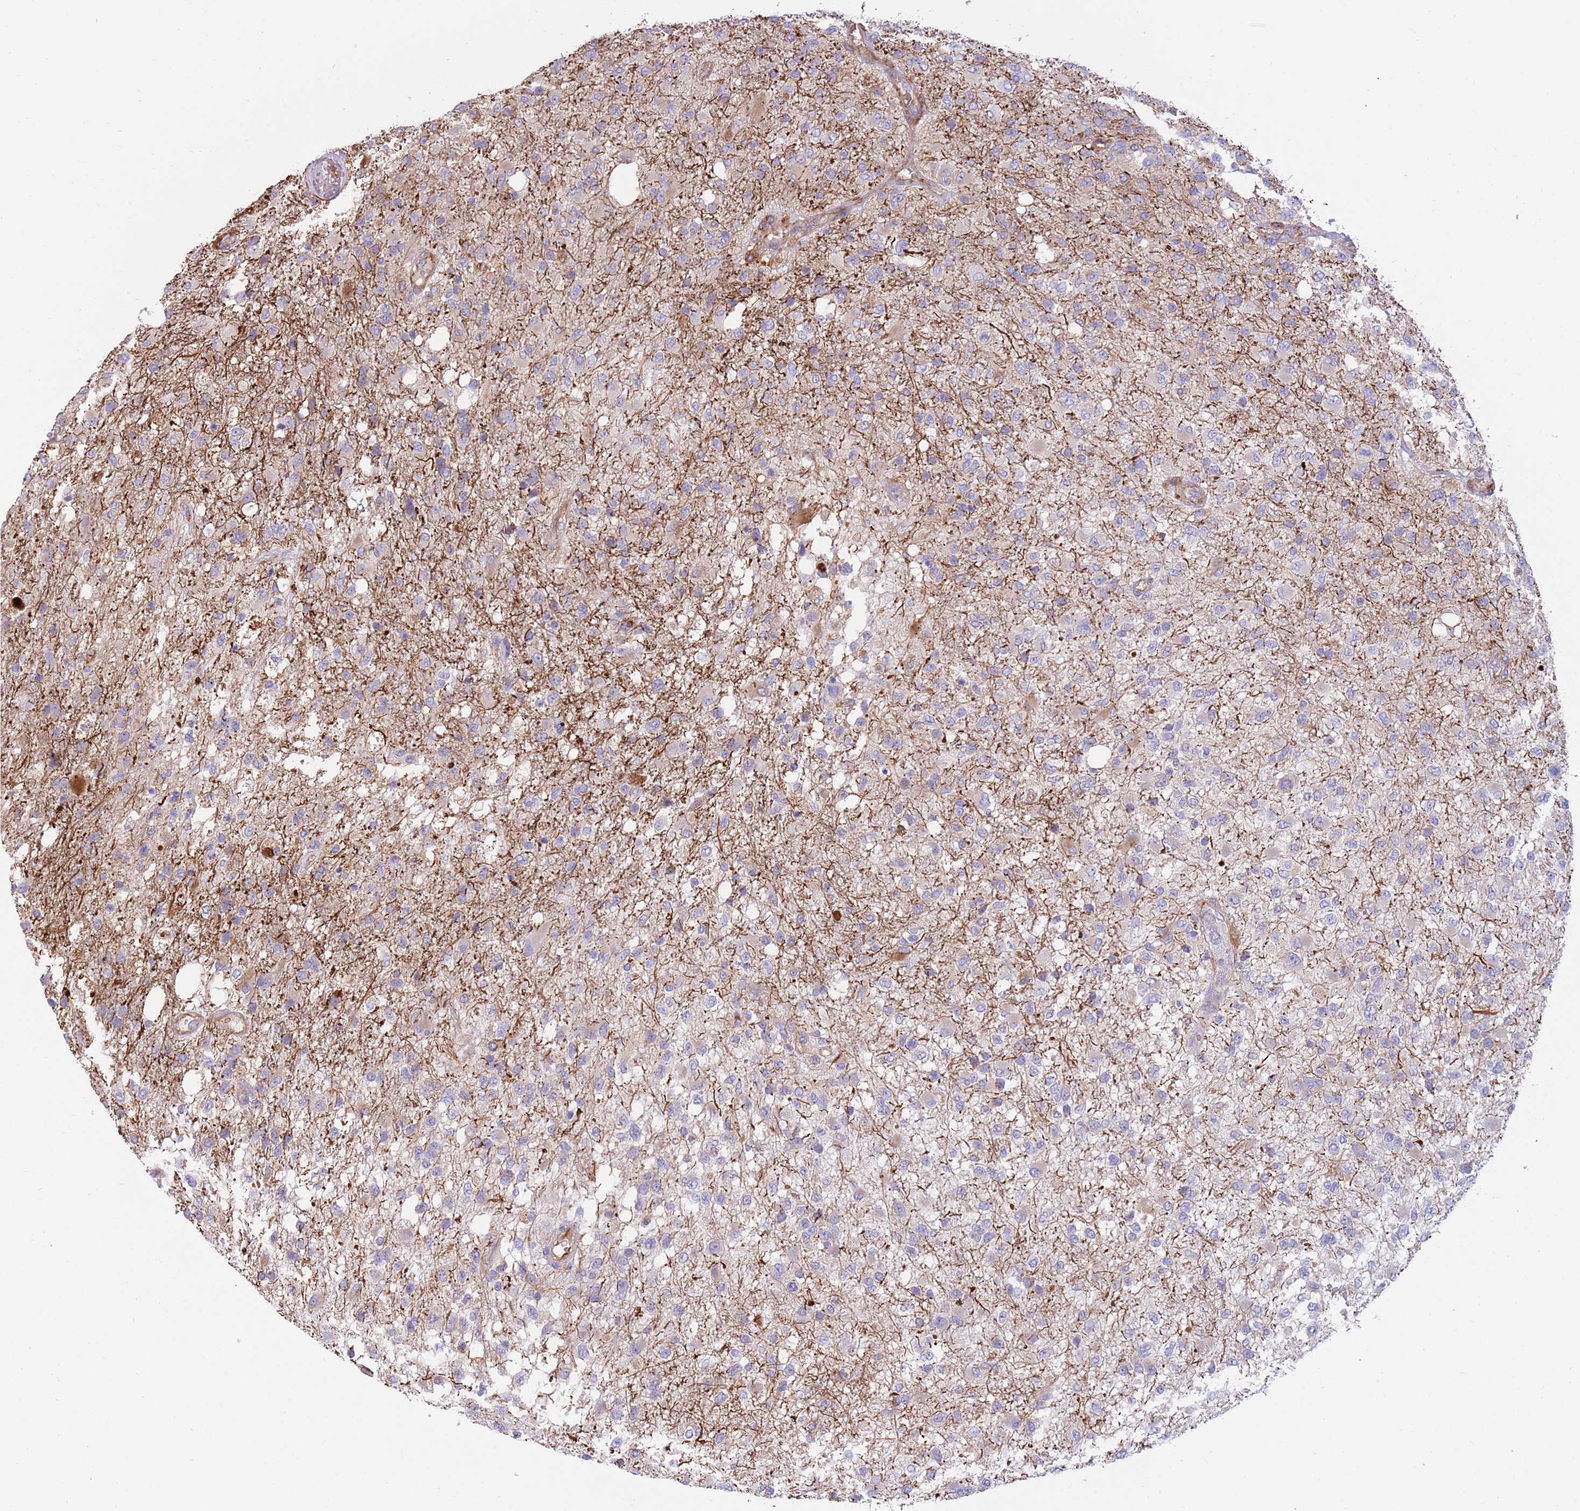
{"staining": {"intensity": "weak", "quantity": "<25%", "location": "cytoplasmic/membranous"}, "tissue": "glioma", "cell_type": "Tumor cells", "image_type": "cancer", "snomed": [{"axis": "morphology", "description": "Glioma, malignant, High grade"}, {"axis": "topography", "description": "Brain"}], "caption": "The image displays no significant staining in tumor cells of glioma. (DAB immunohistochemistry (IHC) visualized using brightfield microscopy, high magnification).", "gene": "MOGAT1", "patient": {"sex": "female", "age": 74}}